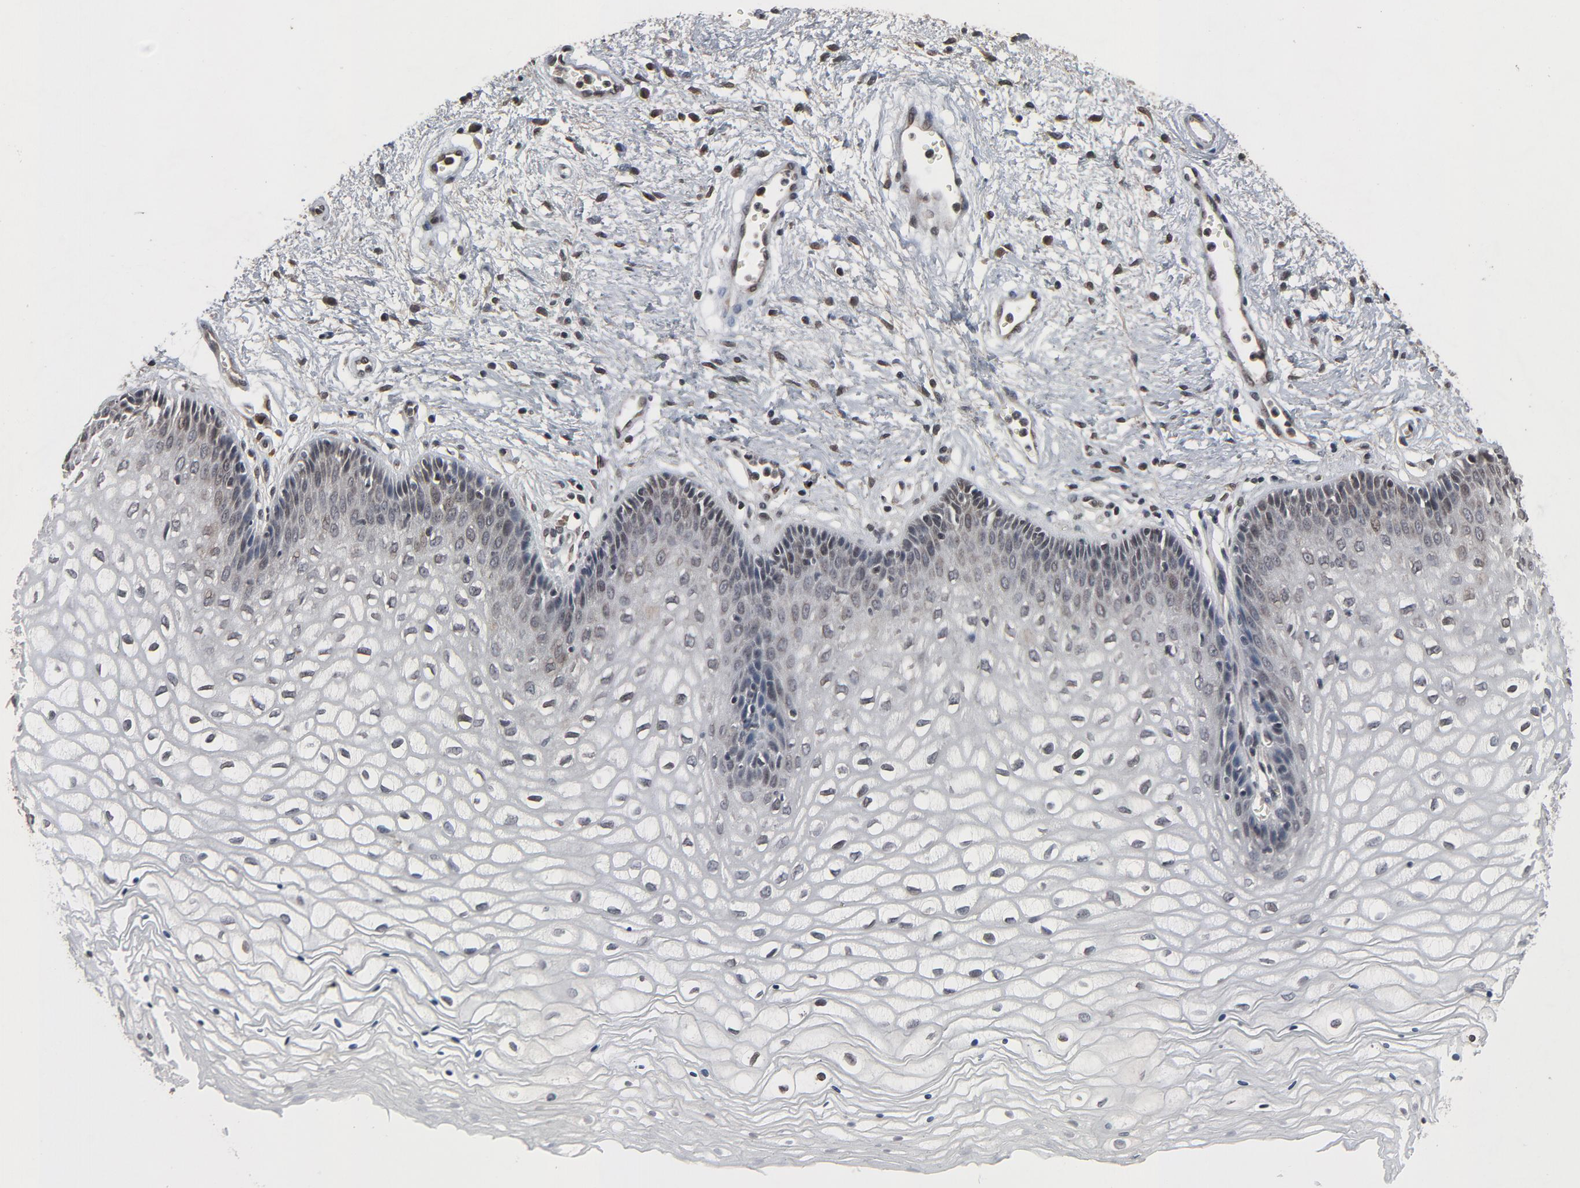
{"staining": {"intensity": "weak", "quantity": "25%-75%", "location": "nuclear"}, "tissue": "vagina", "cell_type": "Squamous epithelial cells", "image_type": "normal", "snomed": [{"axis": "morphology", "description": "Normal tissue, NOS"}, {"axis": "topography", "description": "Vagina"}], "caption": "High-power microscopy captured an immunohistochemistry histopathology image of normal vagina, revealing weak nuclear expression in about 25%-75% of squamous epithelial cells. The staining is performed using DAB brown chromogen to label protein expression. The nuclei are counter-stained blue using hematoxylin.", "gene": "POM121", "patient": {"sex": "female", "age": 34}}